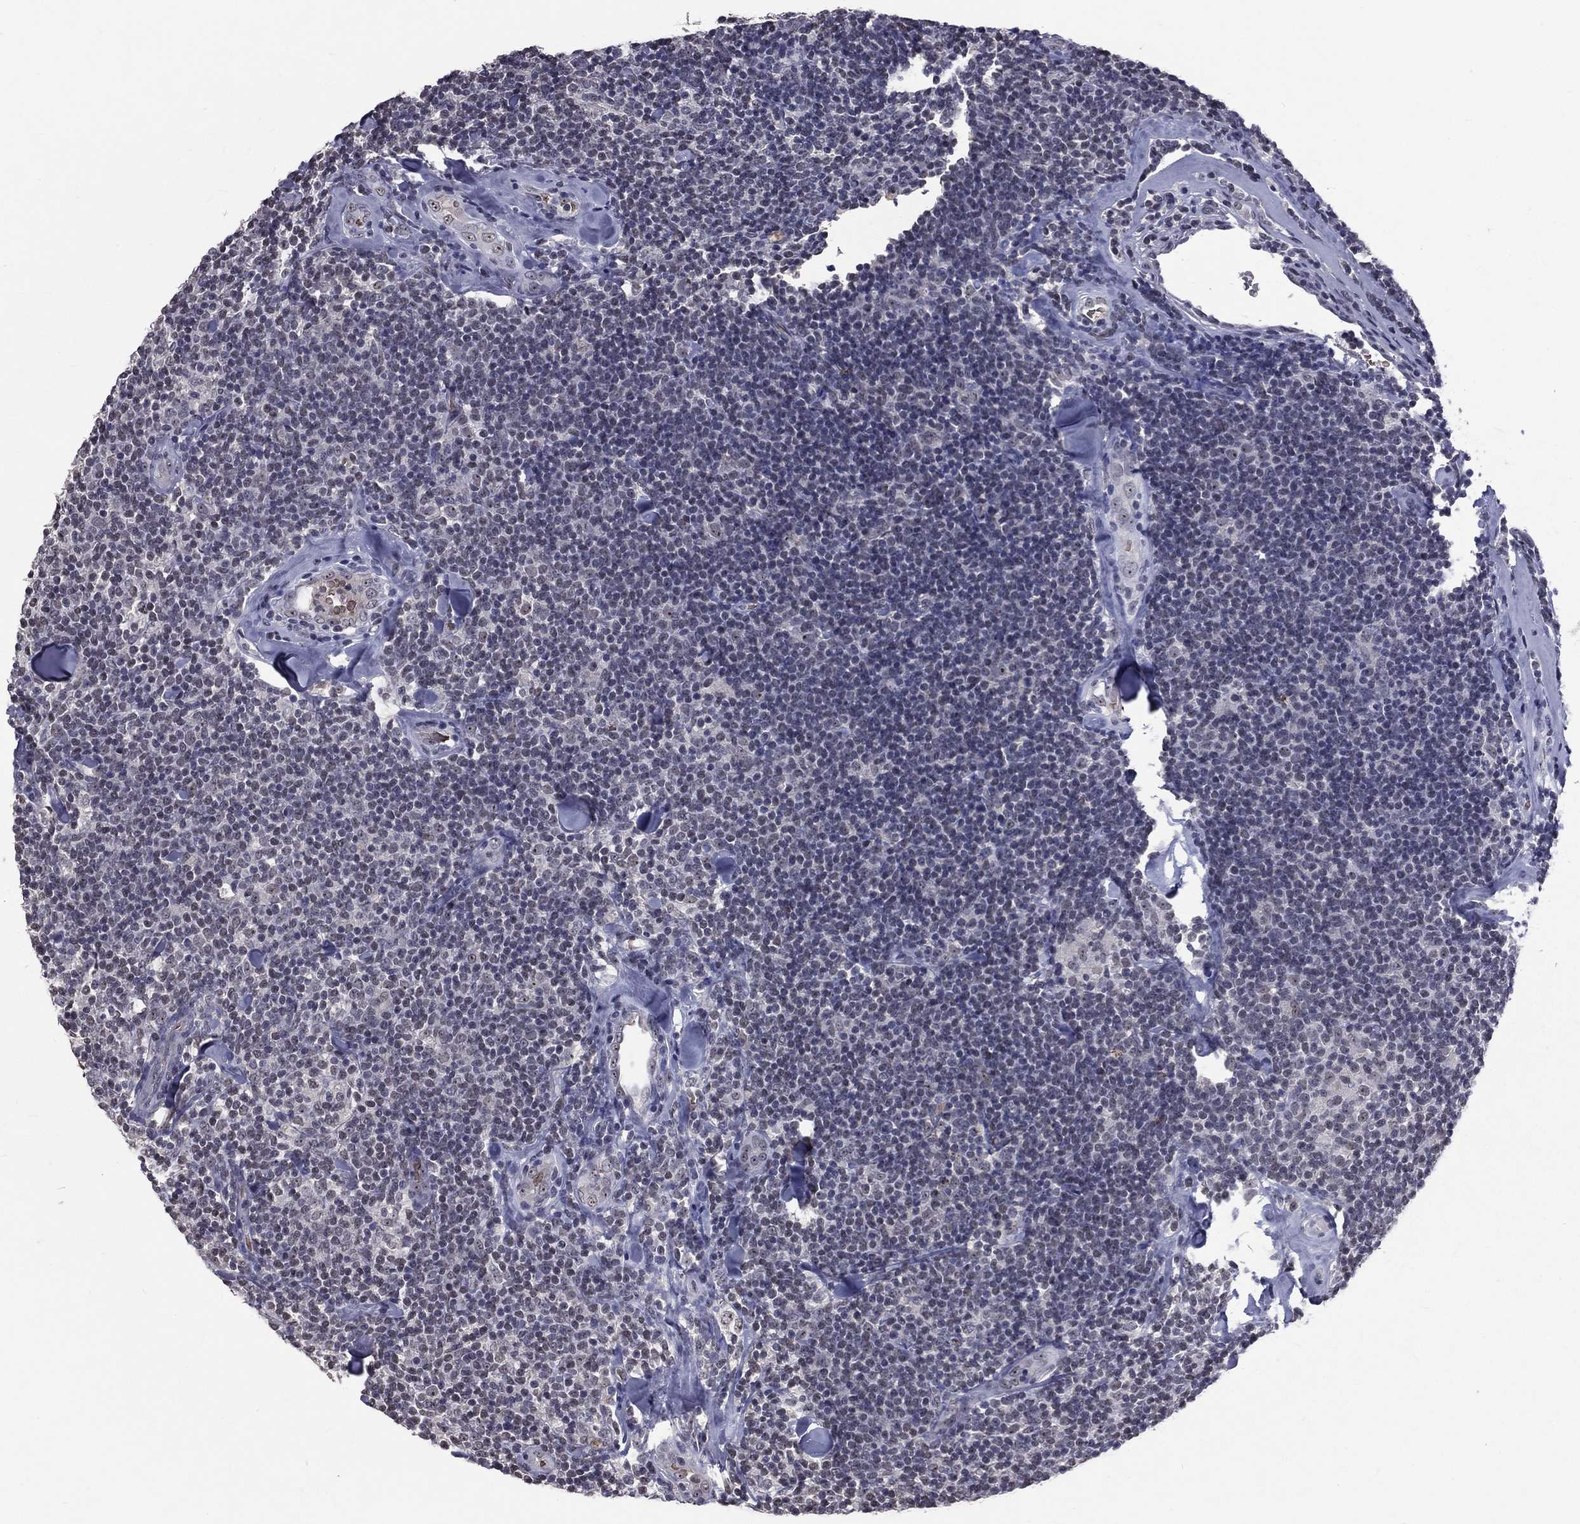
{"staining": {"intensity": "negative", "quantity": "none", "location": "none"}, "tissue": "lymphoma", "cell_type": "Tumor cells", "image_type": "cancer", "snomed": [{"axis": "morphology", "description": "Malignant lymphoma, non-Hodgkin's type, Low grade"}, {"axis": "topography", "description": "Lymph node"}], "caption": "Tumor cells are negative for brown protein staining in low-grade malignant lymphoma, non-Hodgkin's type.", "gene": "DSG4", "patient": {"sex": "female", "age": 56}}